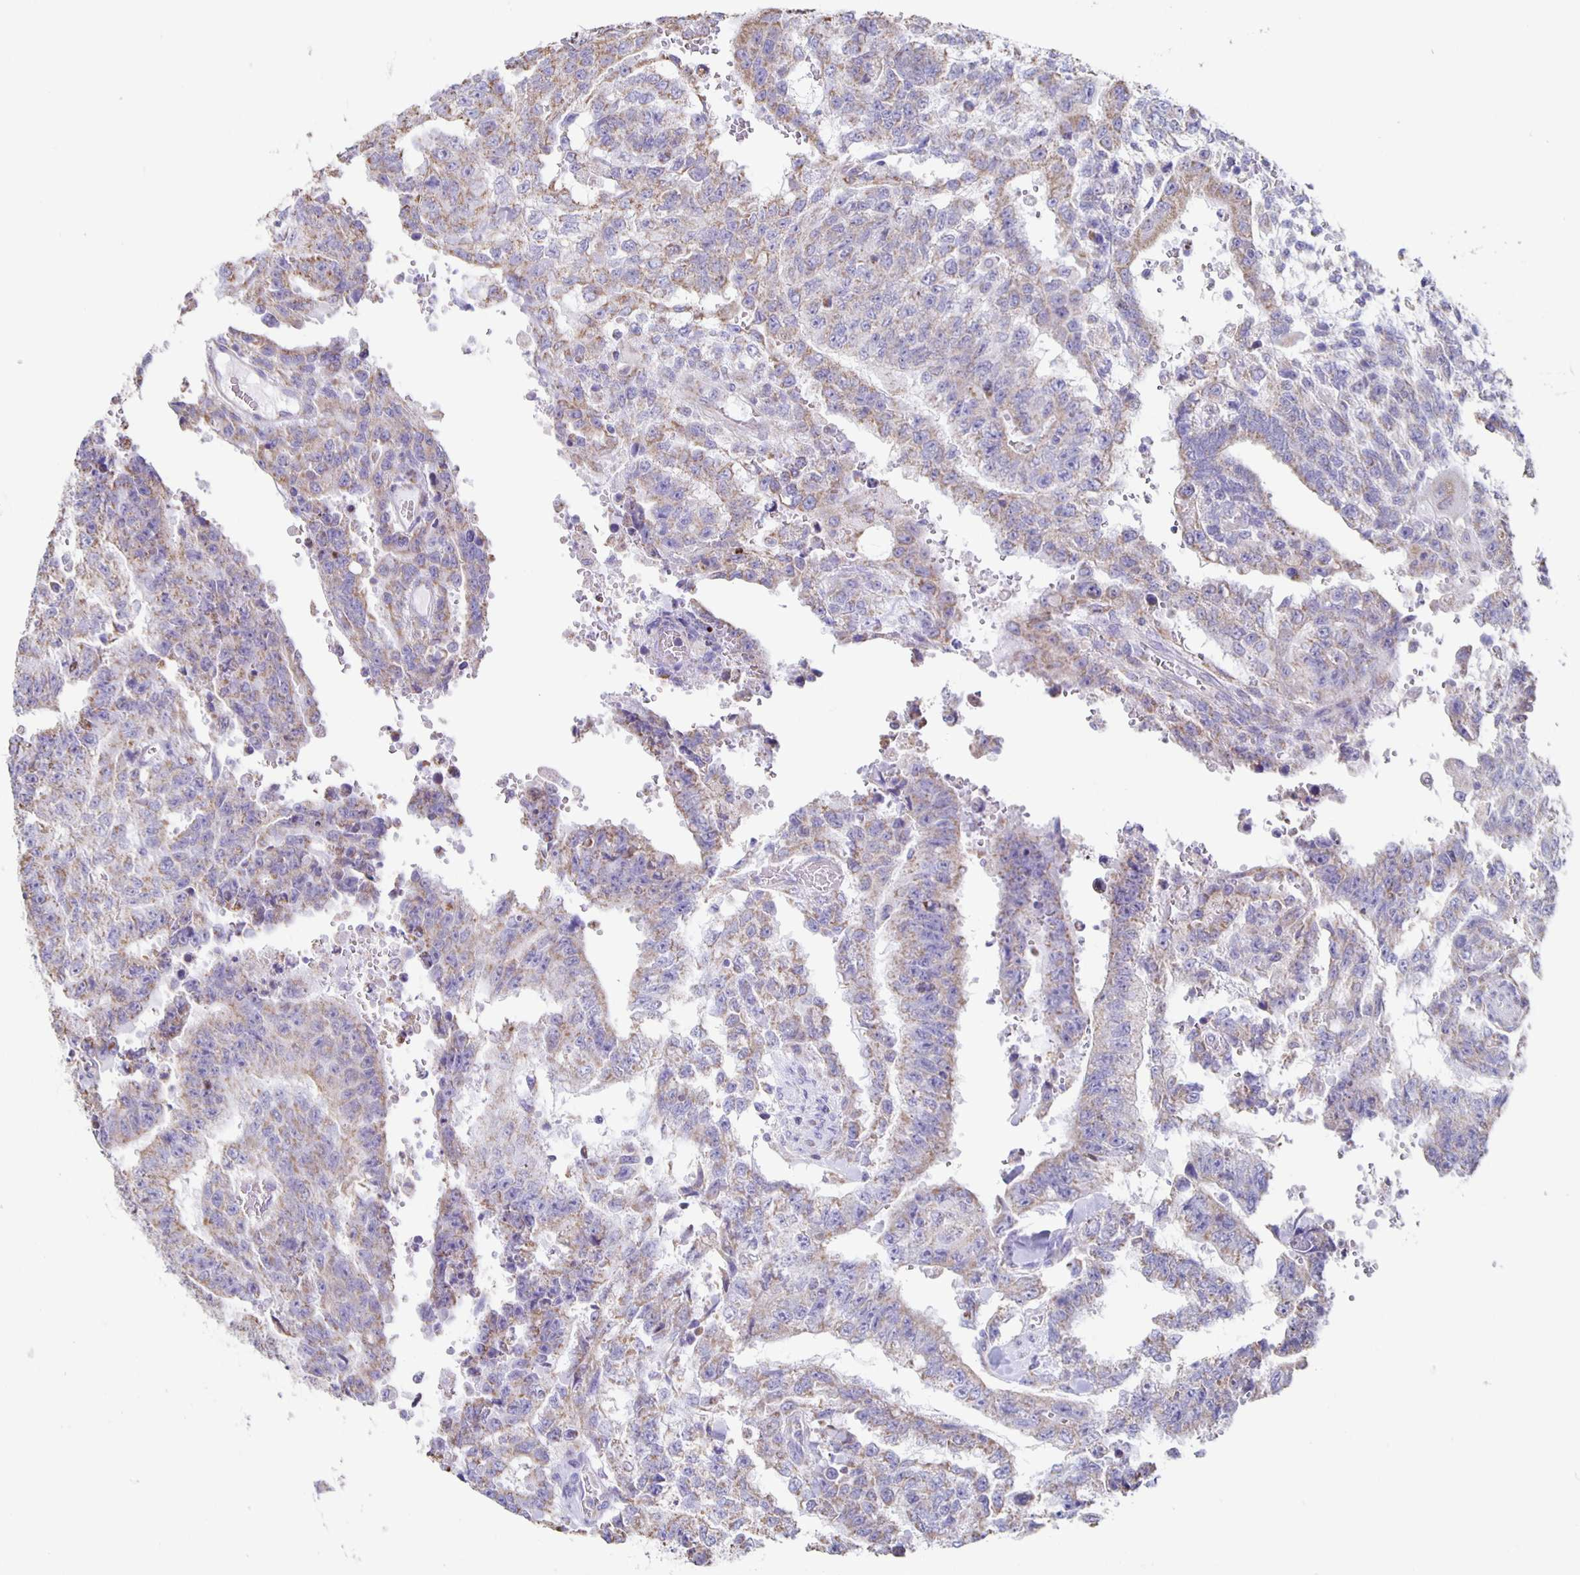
{"staining": {"intensity": "weak", "quantity": "25%-75%", "location": "cytoplasmic/membranous"}, "tissue": "testis cancer", "cell_type": "Tumor cells", "image_type": "cancer", "snomed": [{"axis": "morphology", "description": "Carcinoma, Embryonal, NOS"}, {"axis": "topography", "description": "Testis"}], "caption": "Protein analysis of testis cancer tissue reveals weak cytoplasmic/membranous positivity in about 25%-75% of tumor cells.", "gene": "TPPP", "patient": {"sex": "male", "age": 24}}